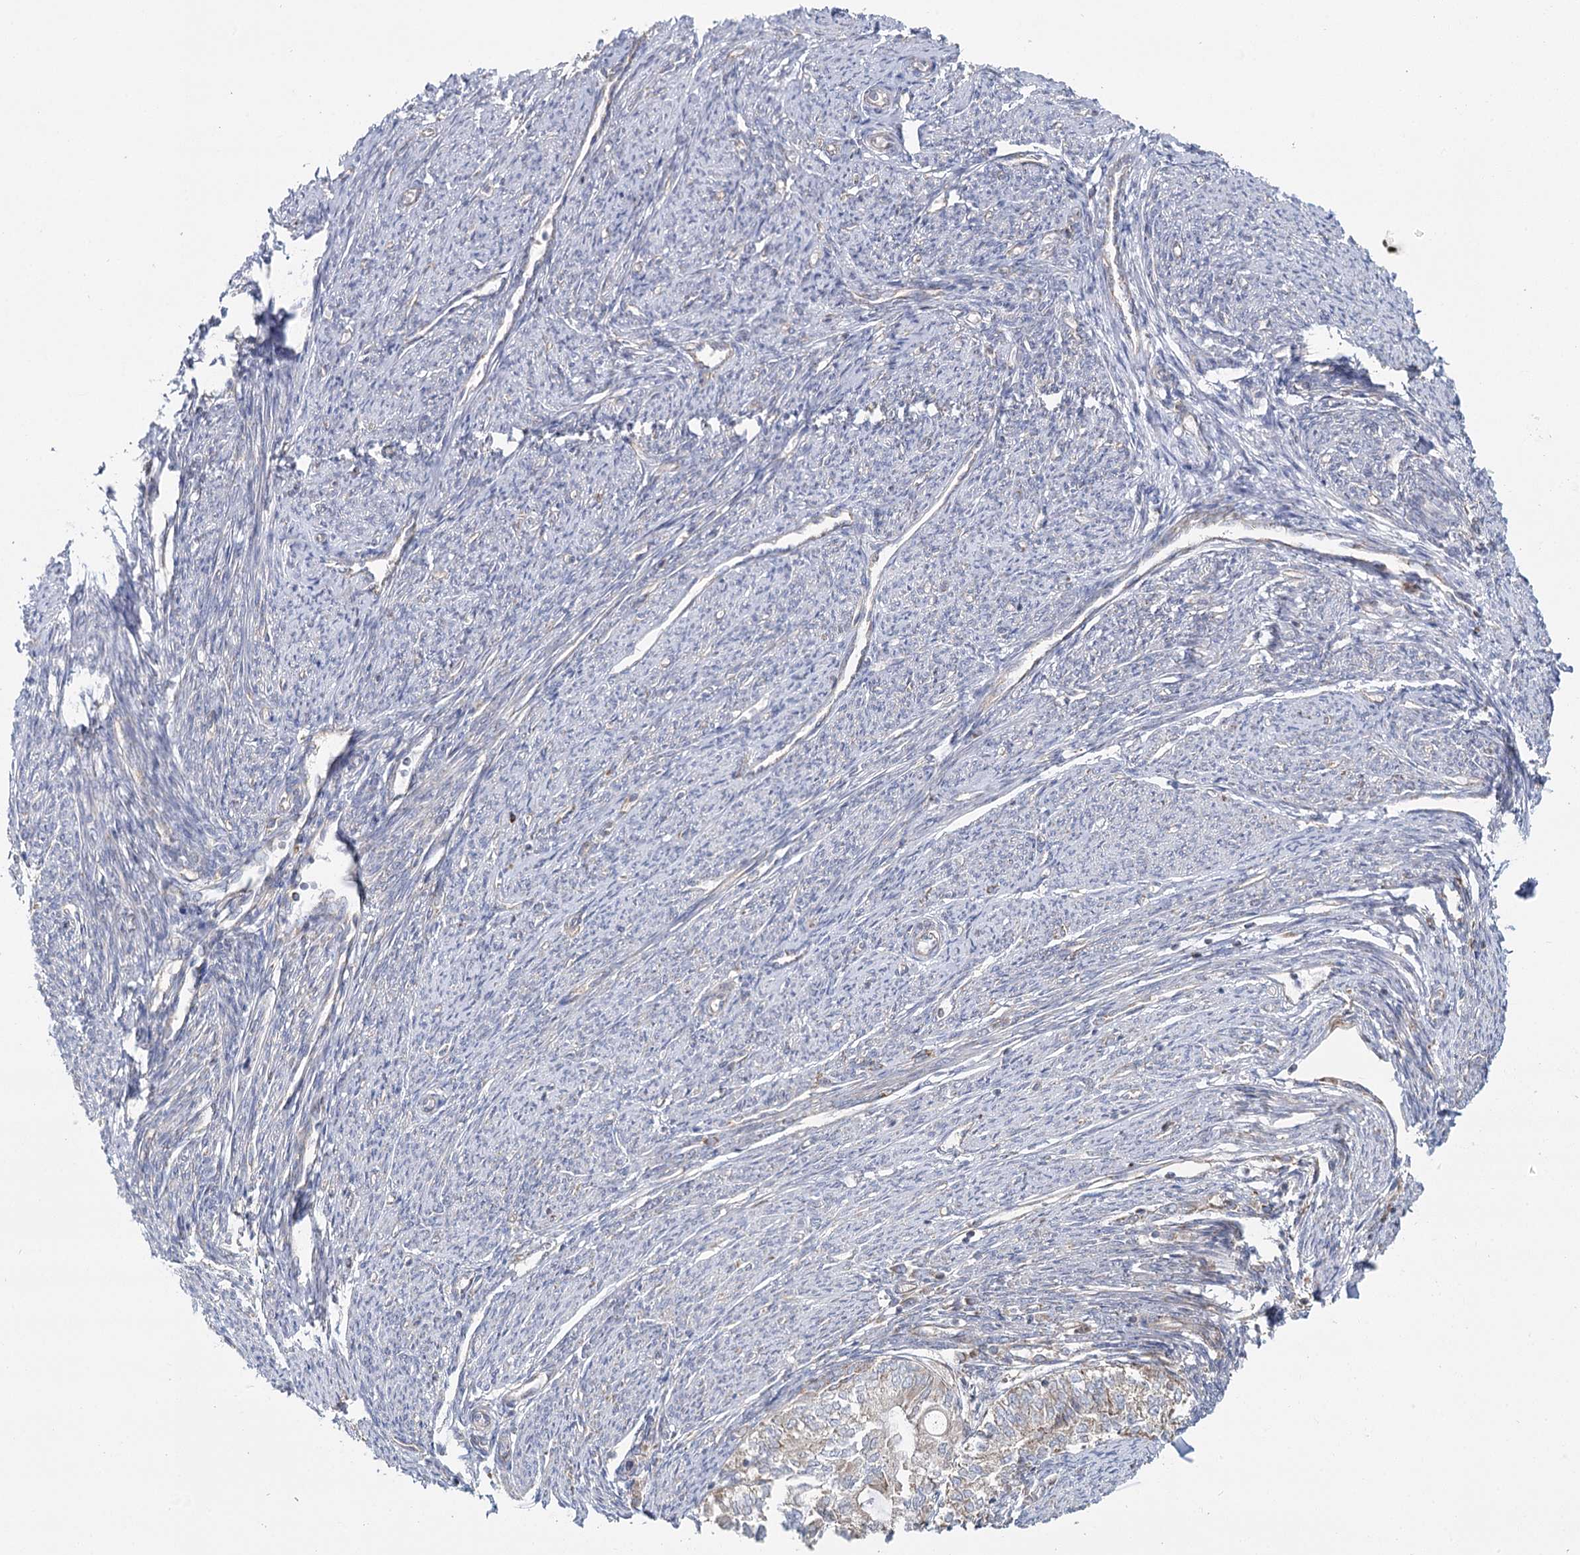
{"staining": {"intensity": "negative", "quantity": "none", "location": "none"}, "tissue": "smooth muscle", "cell_type": "Smooth muscle cells", "image_type": "normal", "snomed": [{"axis": "morphology", "description": "Normal tissue, NOS"}, {"axis": "topography", "description": "Smooth muscle"}, {"axis": "topography", "description": "Uterus"}], "caption": "Immunohistochemistry (IHC) of normal smooth muscle shows no expression in smooth muscle cells.", "gene": "ACOX2", "patient": {"sex": "female", "age": 59}}